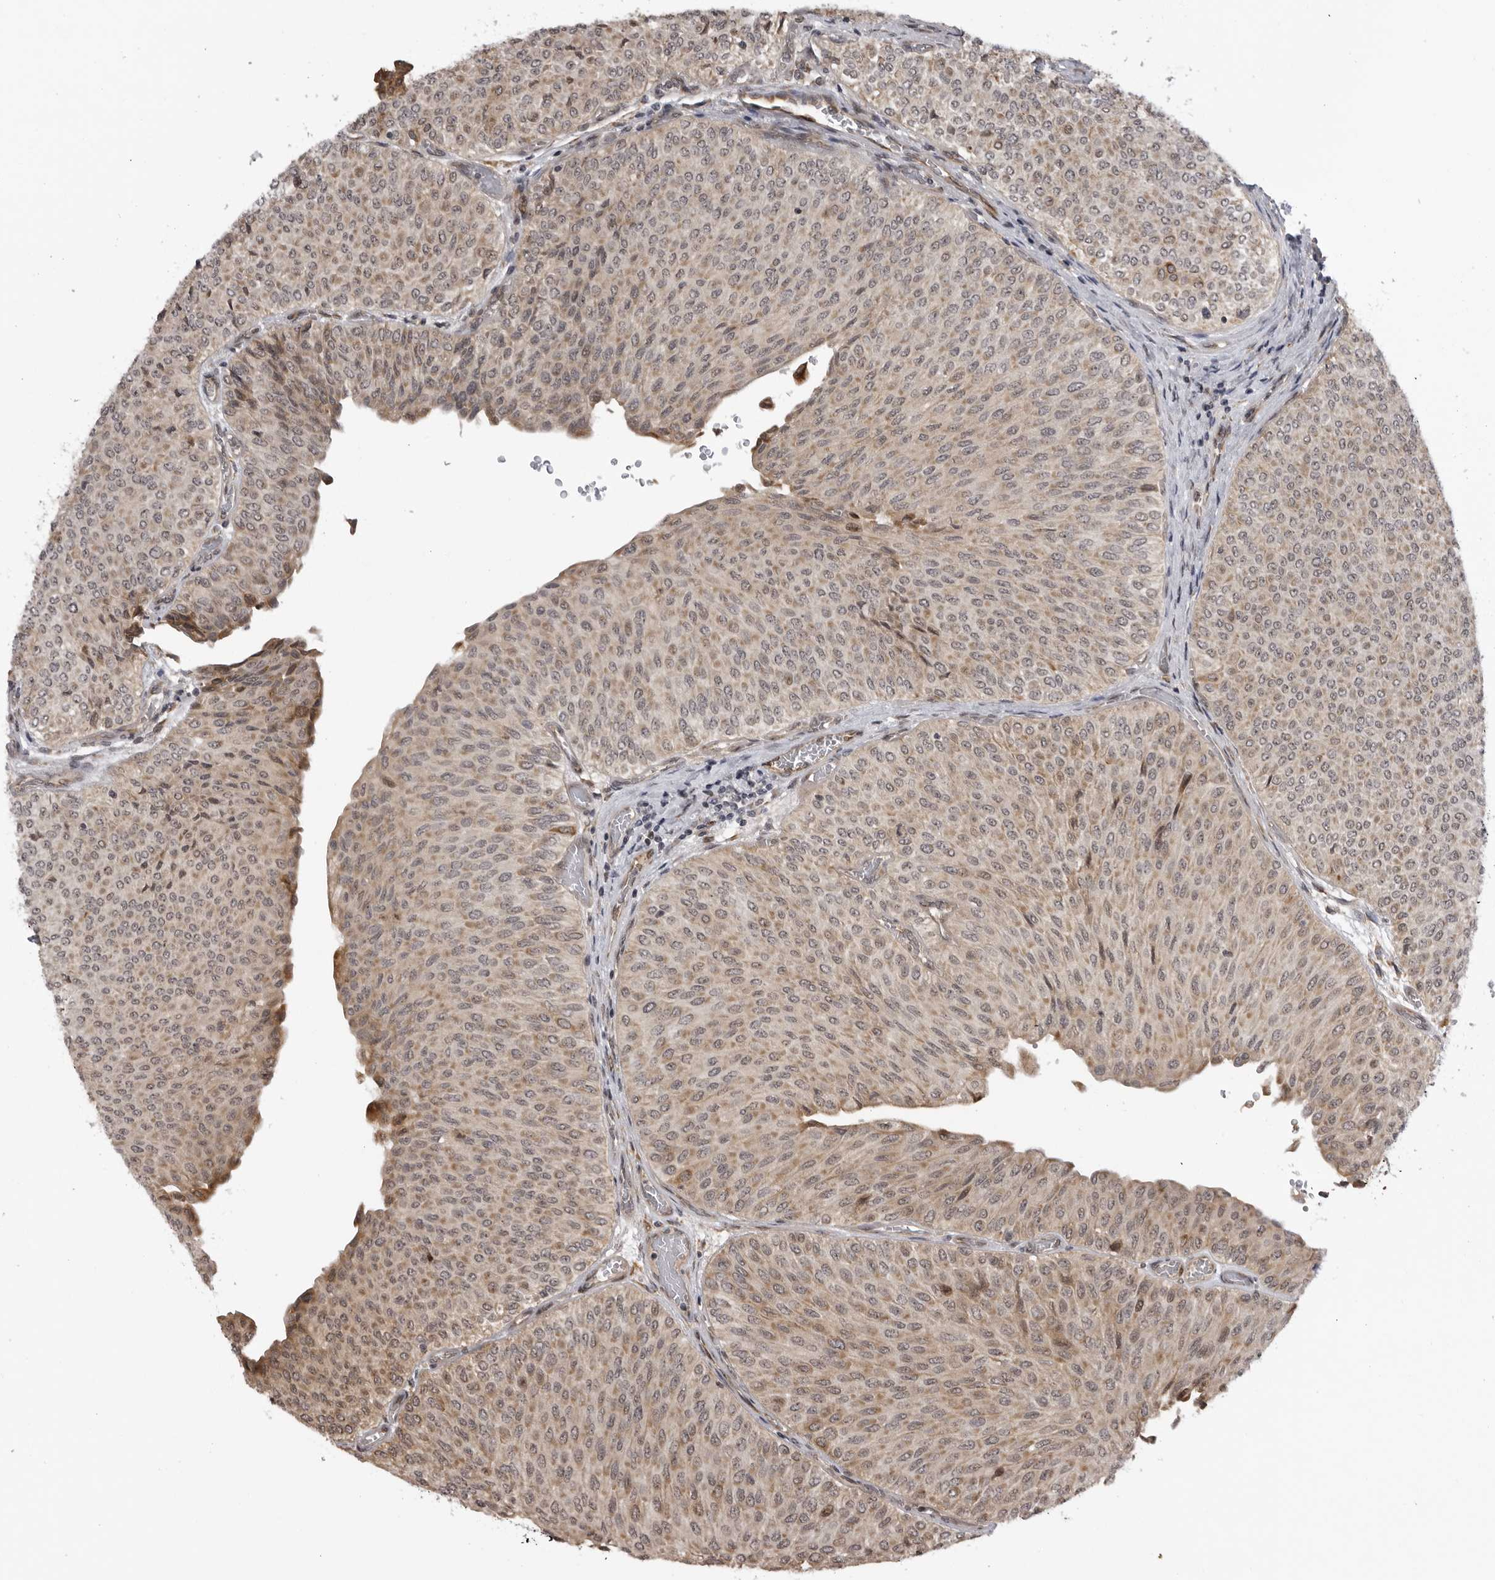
{"staining": {"intensity": "weak", "quantity": ">75%", "location": "cytoplasmic/membranous"}, "tissue": "urothelial cancer", "cell_type": "Tumor cells", "image_type": "cancer", "snomed": [{"axis": "morphology", "description": "Urothelial carcinoma, Low grade"}, {"axis": "topography", "description": "Urinary bladder"}], "caption": "Immunohistochemical staining of urothelial cancer demonstrates low levels of weak cytoplasmic/membranous protein staining in about >75% of tumor cells.", "gene": "DNAH14", "patient": {"sex": "male", "age": 78}}